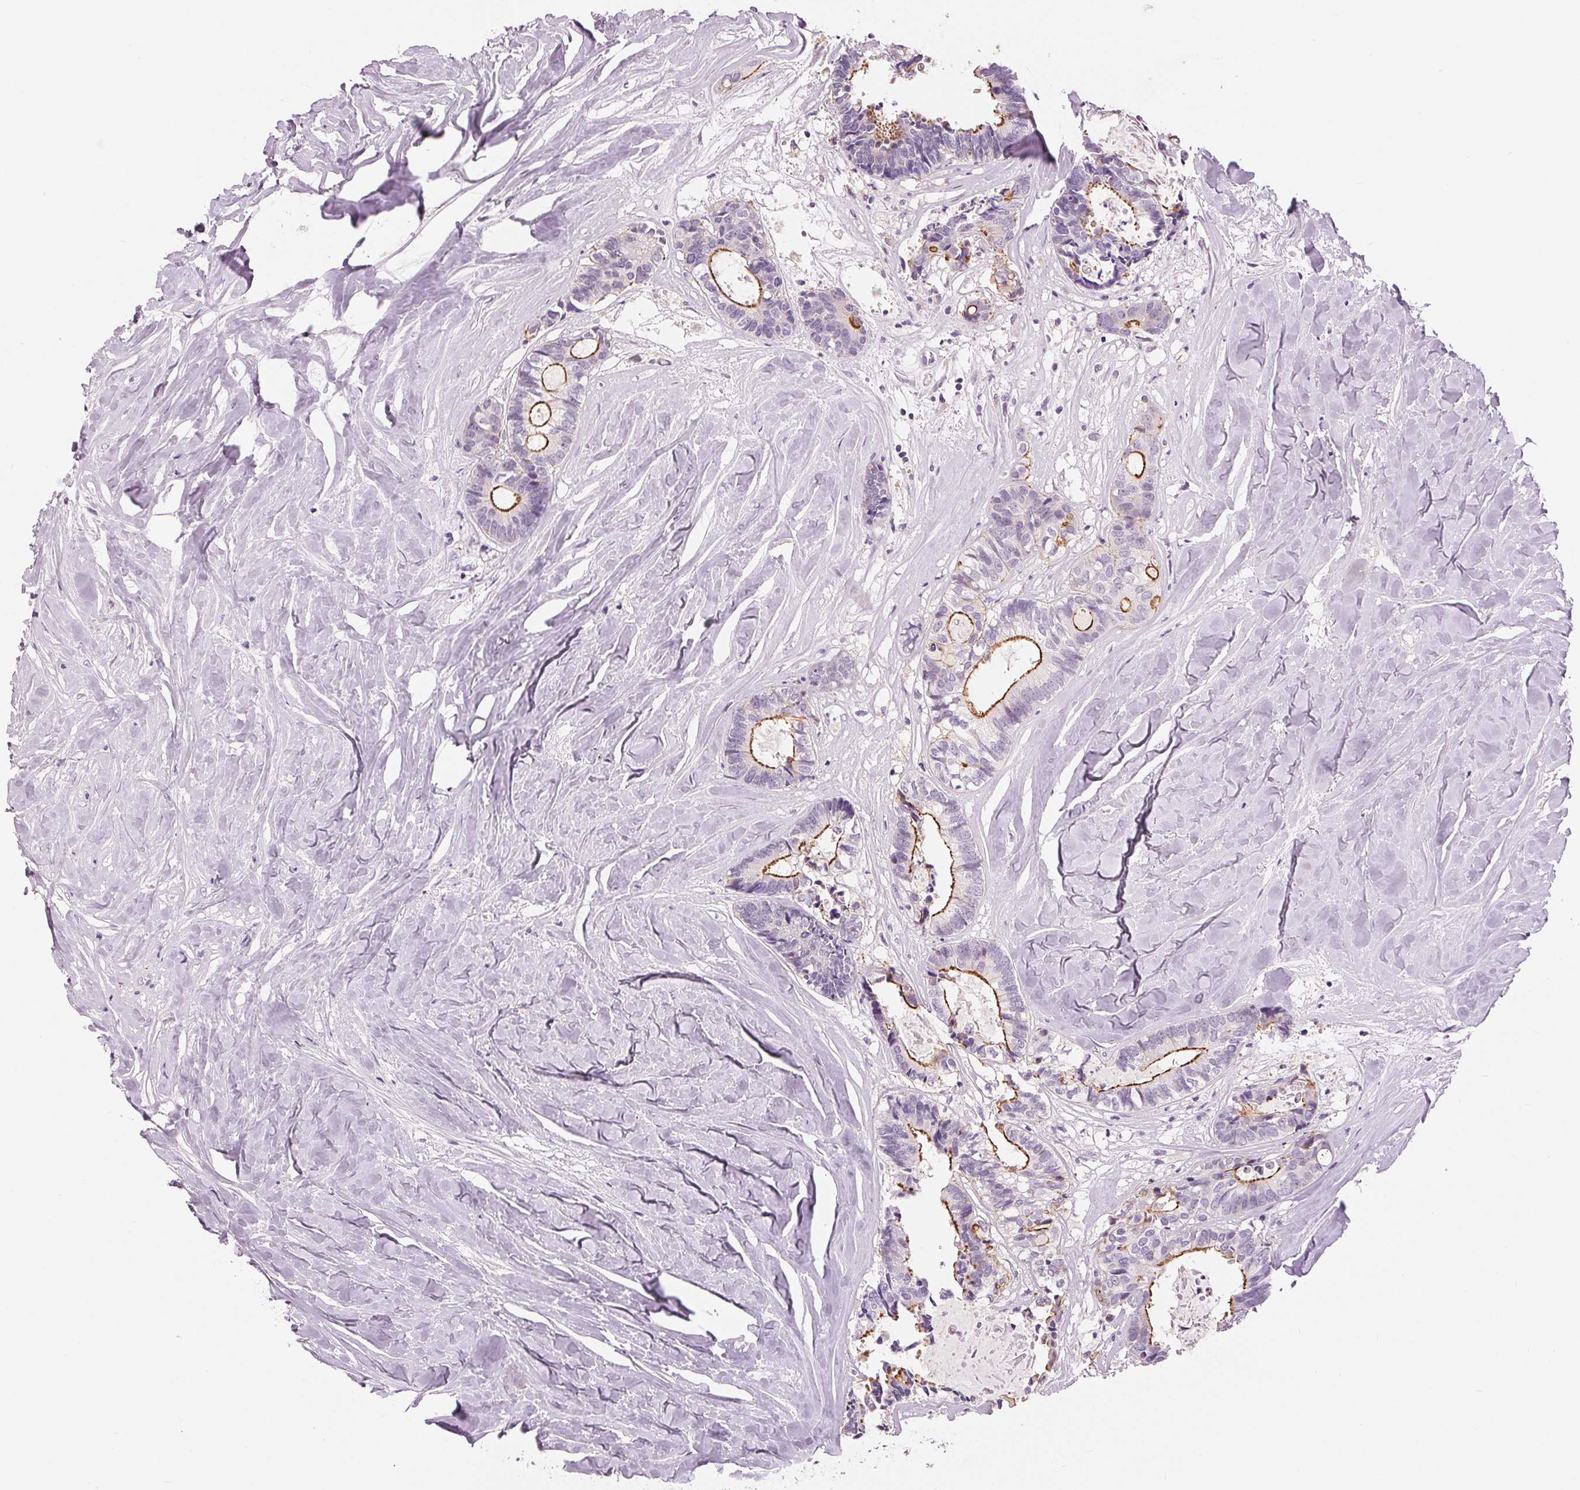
{"staining": {"intensity": "strong", "quantity": "<25%", "location": "cytoplasmic/membranous"}, "tissue": "colorectal cancer", "cell_type": "Tumor cells", "image_type": "cancer", "snomed": [{"axis": "morphology", "description": "Adenocarcinoma, NOS"}, {"axis": "topography", "description": "Colon"}, {"axis": "topography", "description": "Rectum"}], "caption": "An image of human colorectal adenocarcinoma stained for a protein exhibits strong cytoplasmic/membranous brown staining in tumor cells.", "gene": "MISP", "patient": {"sex": "male", "age": 57}}